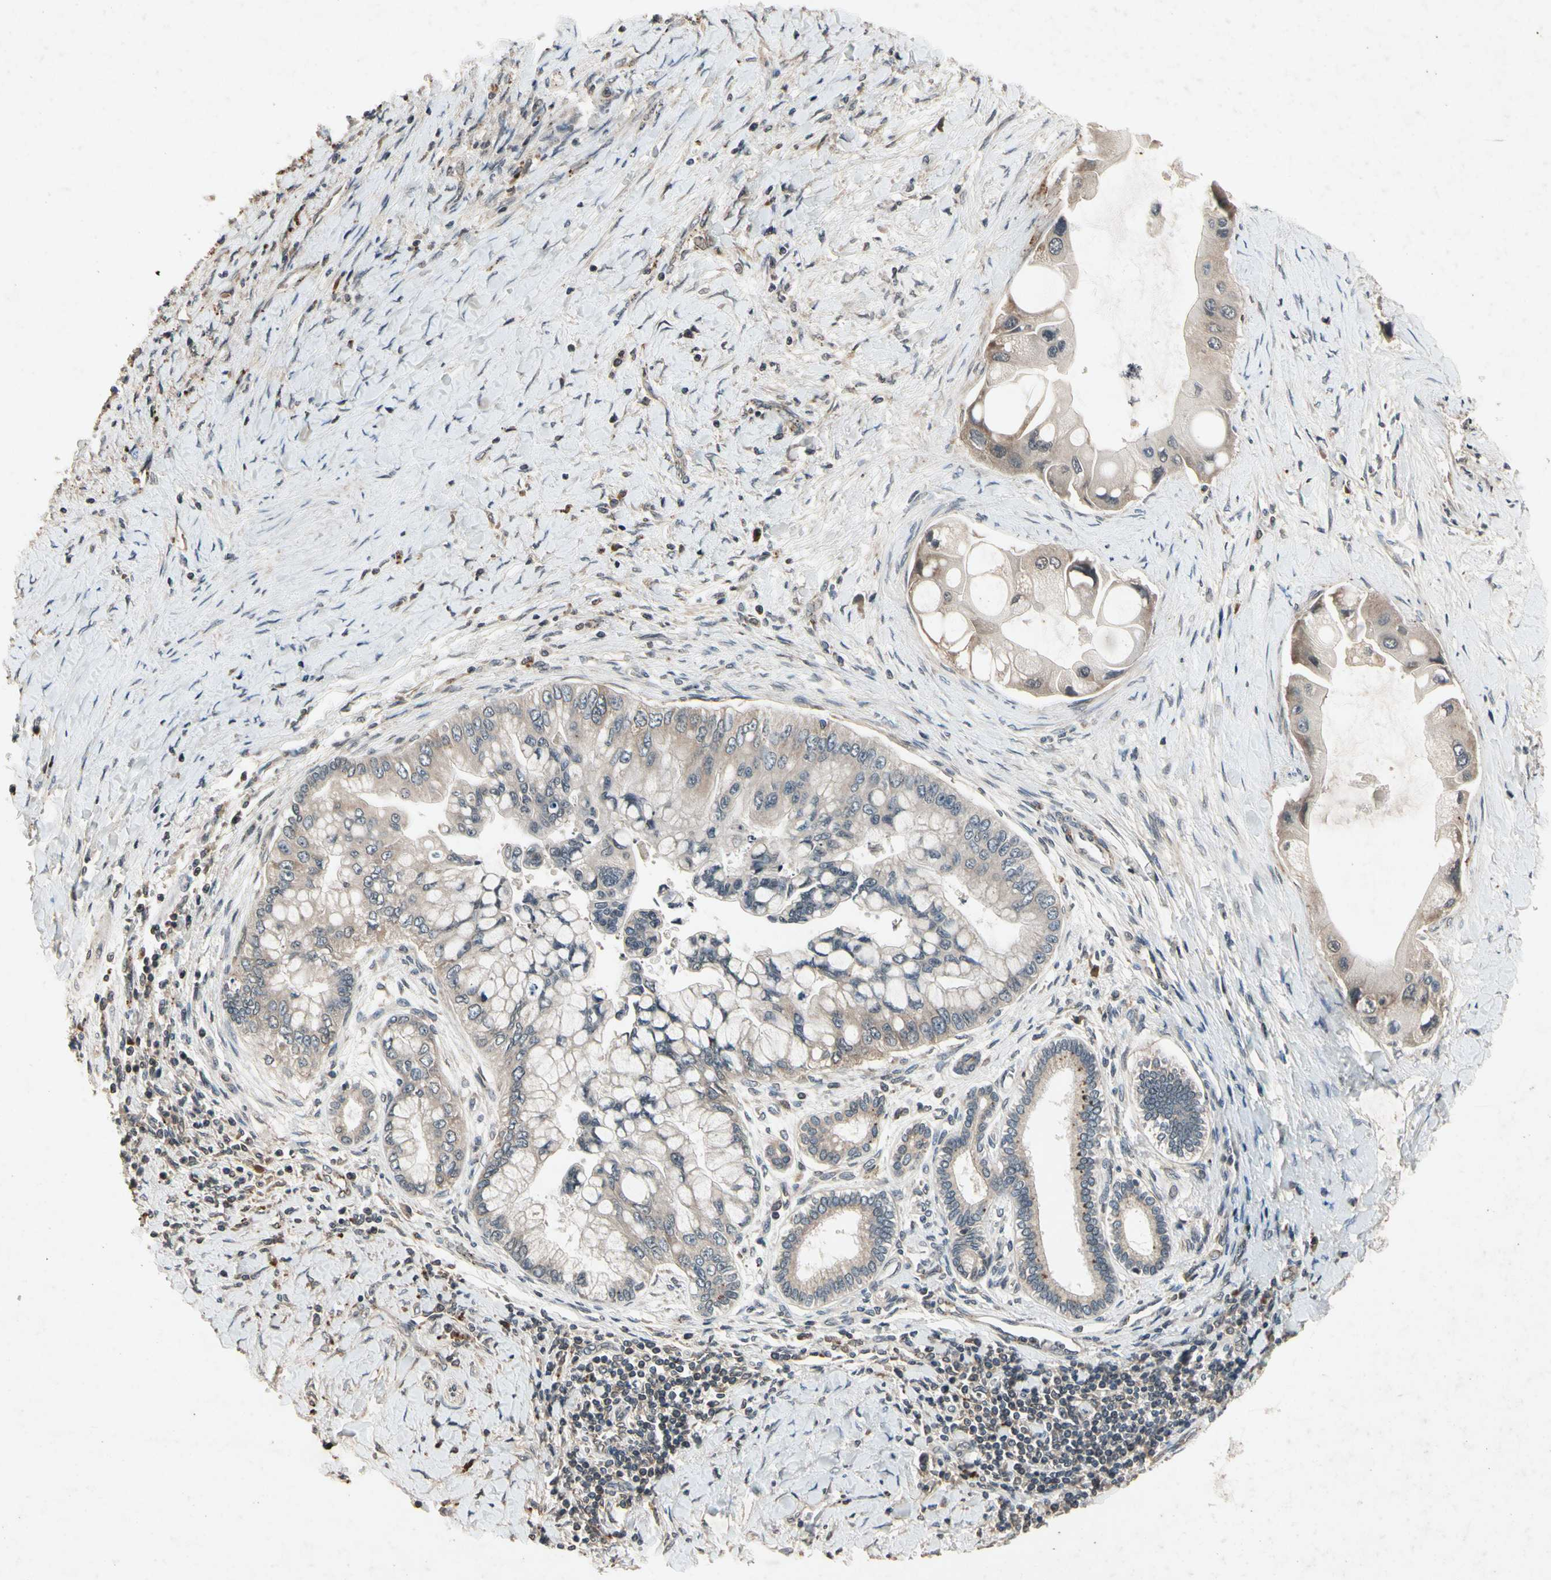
{"staining": {"intensity": "weak", "quantity": "25%-75%", "location": "cytoplasmic/membranous"}, "tissue": "liver cancer", "cell_type": "Tumor cells", "image_type": "cancer", "snomed": [{"axis": "morphology", "description": "Normal tissue, NOS"}, {"axis": "morphology", "description": "Cholangiocarcinoma"}, {"axis": "topography", "description": "Liver"}, {"axis": "topography", "description": "Peripheral nerve tissue"}], "caption": "Brown immunohistochemical staining in cholangiocarcinoma (liver) reveals weak cytoplasmic/membranous expression in about 25%-75% of tumor cells.", "gene": "DPY19L3", "patient": {"sex": "male", "age": 50}}